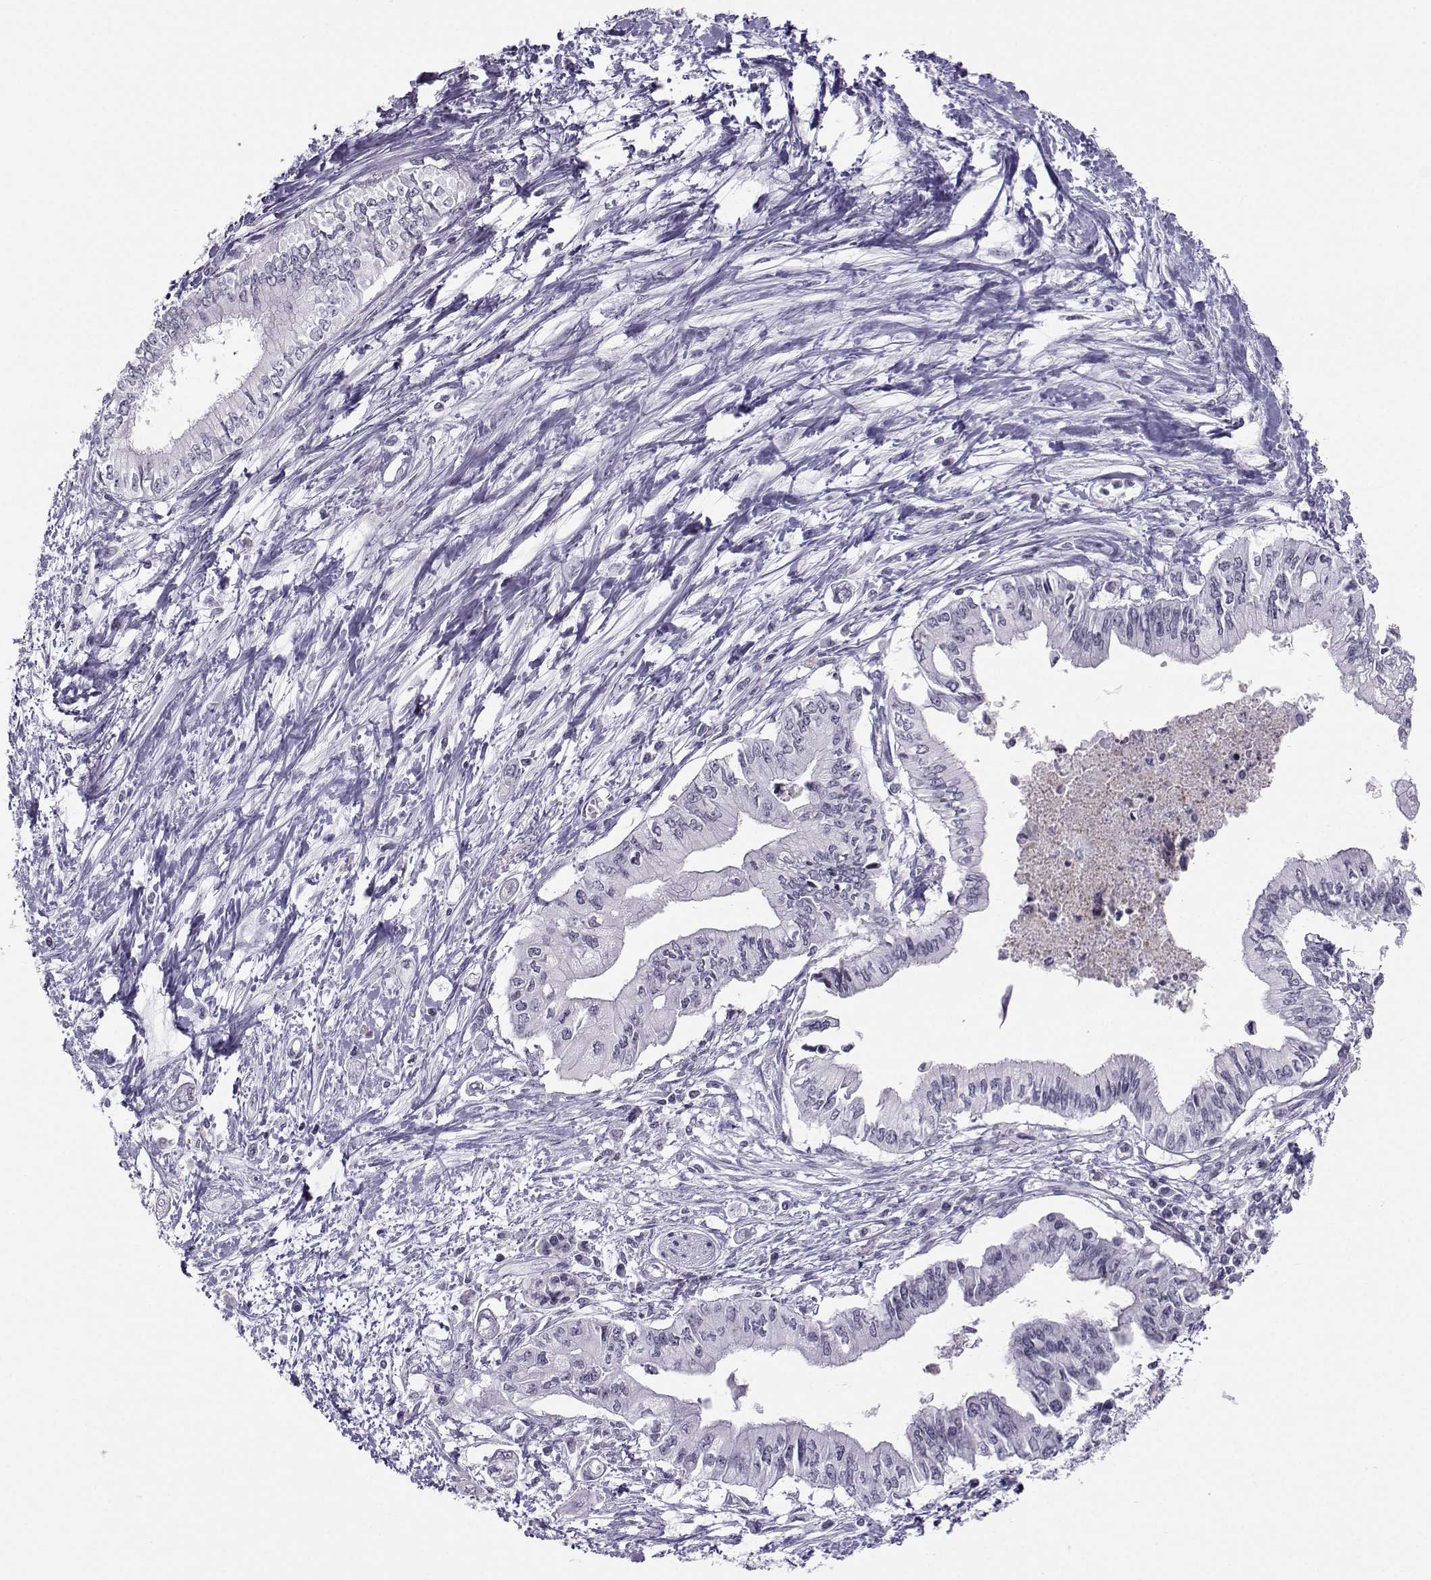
{"staining": {"intensity": "negative", "quantity": "none", "location": "none"}, "tissue": "pancreatic cancer", "cell_type": "Tumor cells", "image_type": "cancer", "snomed": [{"axis": "morphology", "description": "Adenocarcinoma, NOS"}, {"axis": "topography", "description": "Pancreas"}], "caption": "Photomicrograph shows no protein expression in tumor cells of pancreatic cancer tissue.", "gene": "LHX1", "patient": {"sex": "female", "age": 61}}